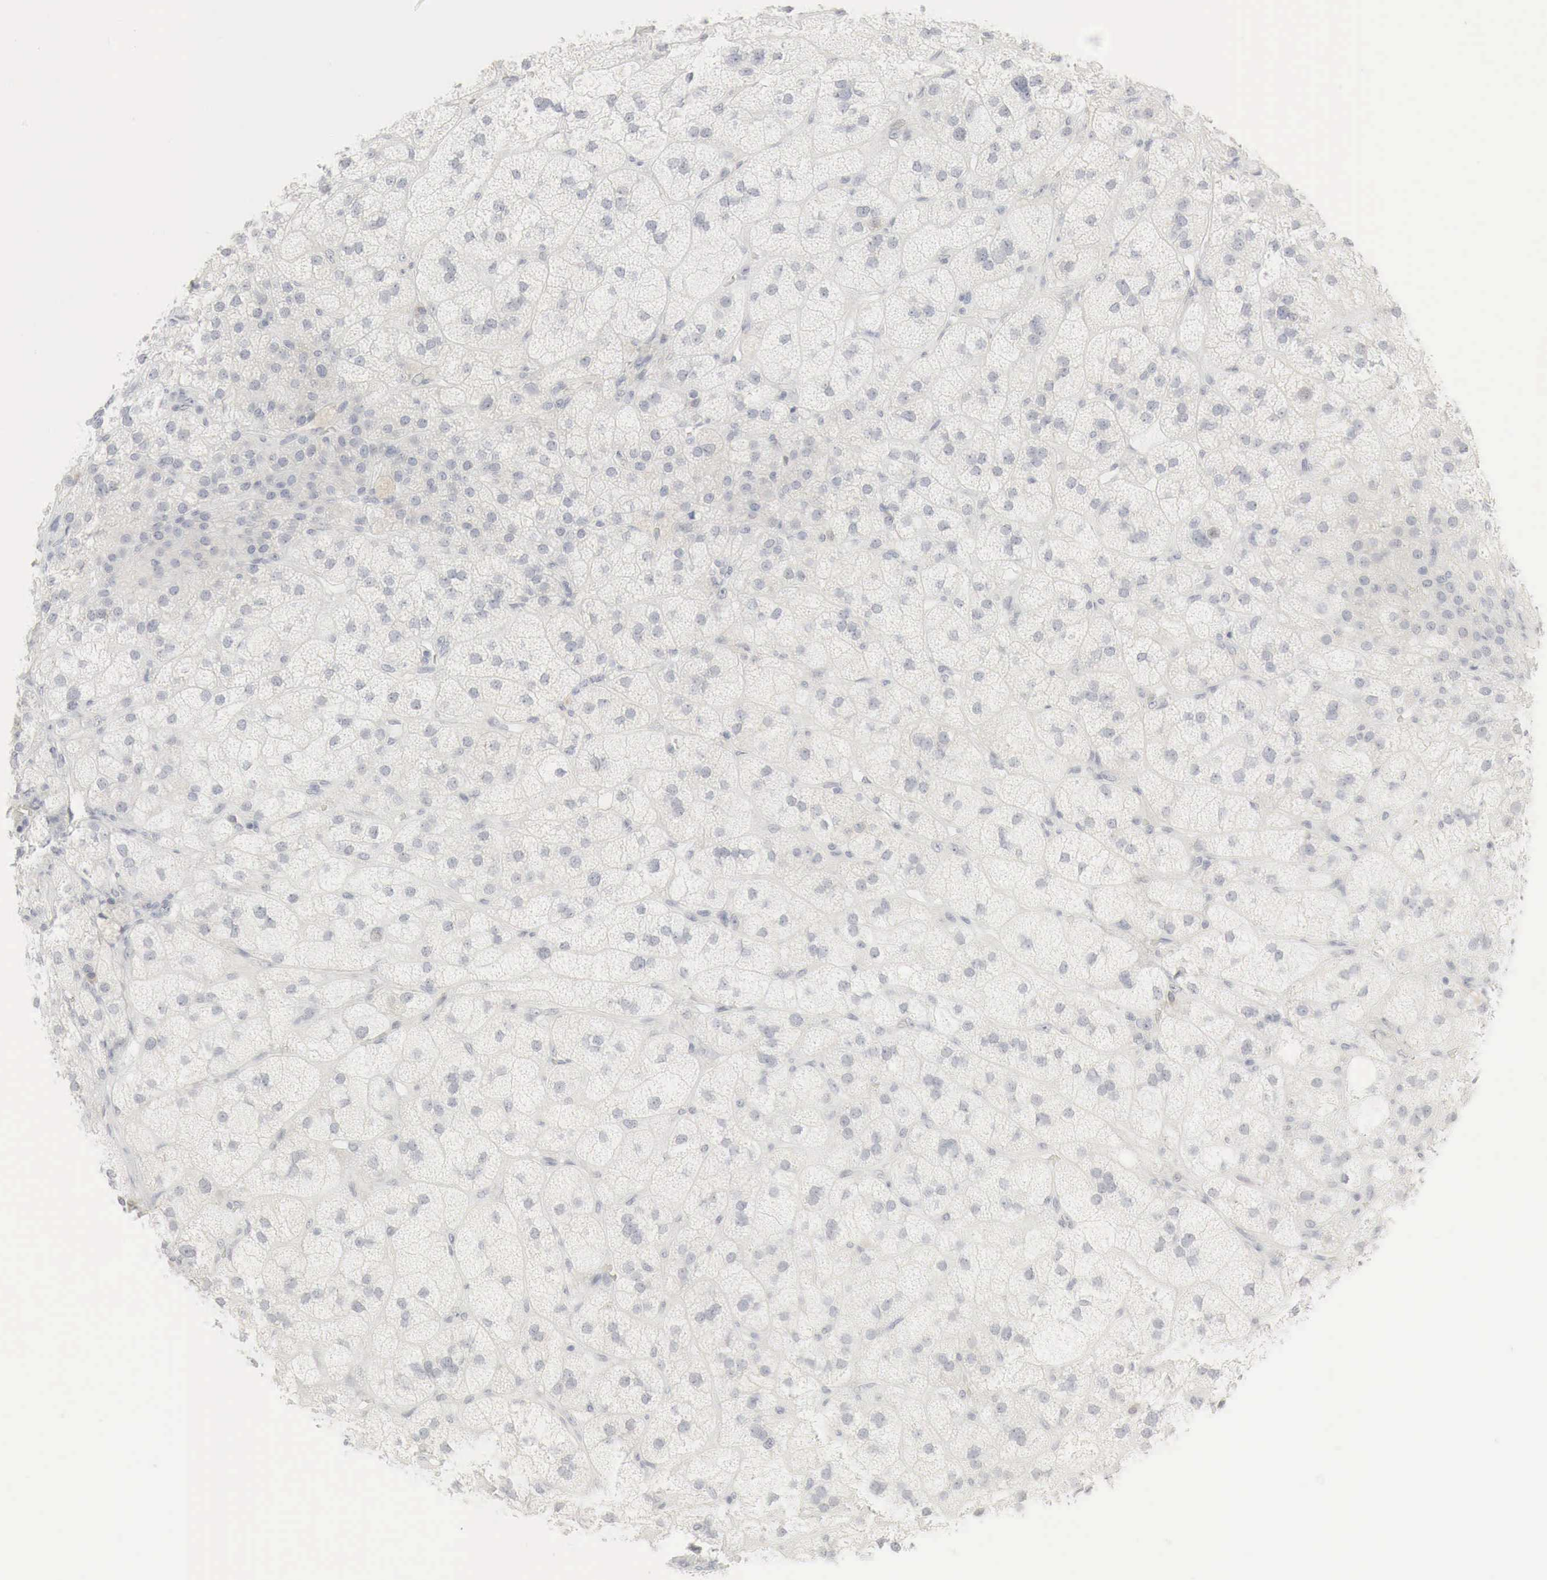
{"staining": {"intensity": "negative", "quantity": "none", "location": "none"}, "tissue": "adrenal gland", "cell_type": "Glandular cells", "image_type": "normal", "snomed": [{"axis": "morphology", "description": "Normal tissue, NOS"}, {"axis": "topography", "description": "Adrenal gland"}], "caption": "IHC histopathology image of benign adrenal gland: human adrenal gland stained with DAB (3,3'-diaminobenzidine) displays no significant protein positivity in glandular cells.", "gene": "TP63", "patient": {"sex": "female", "age": 60}}